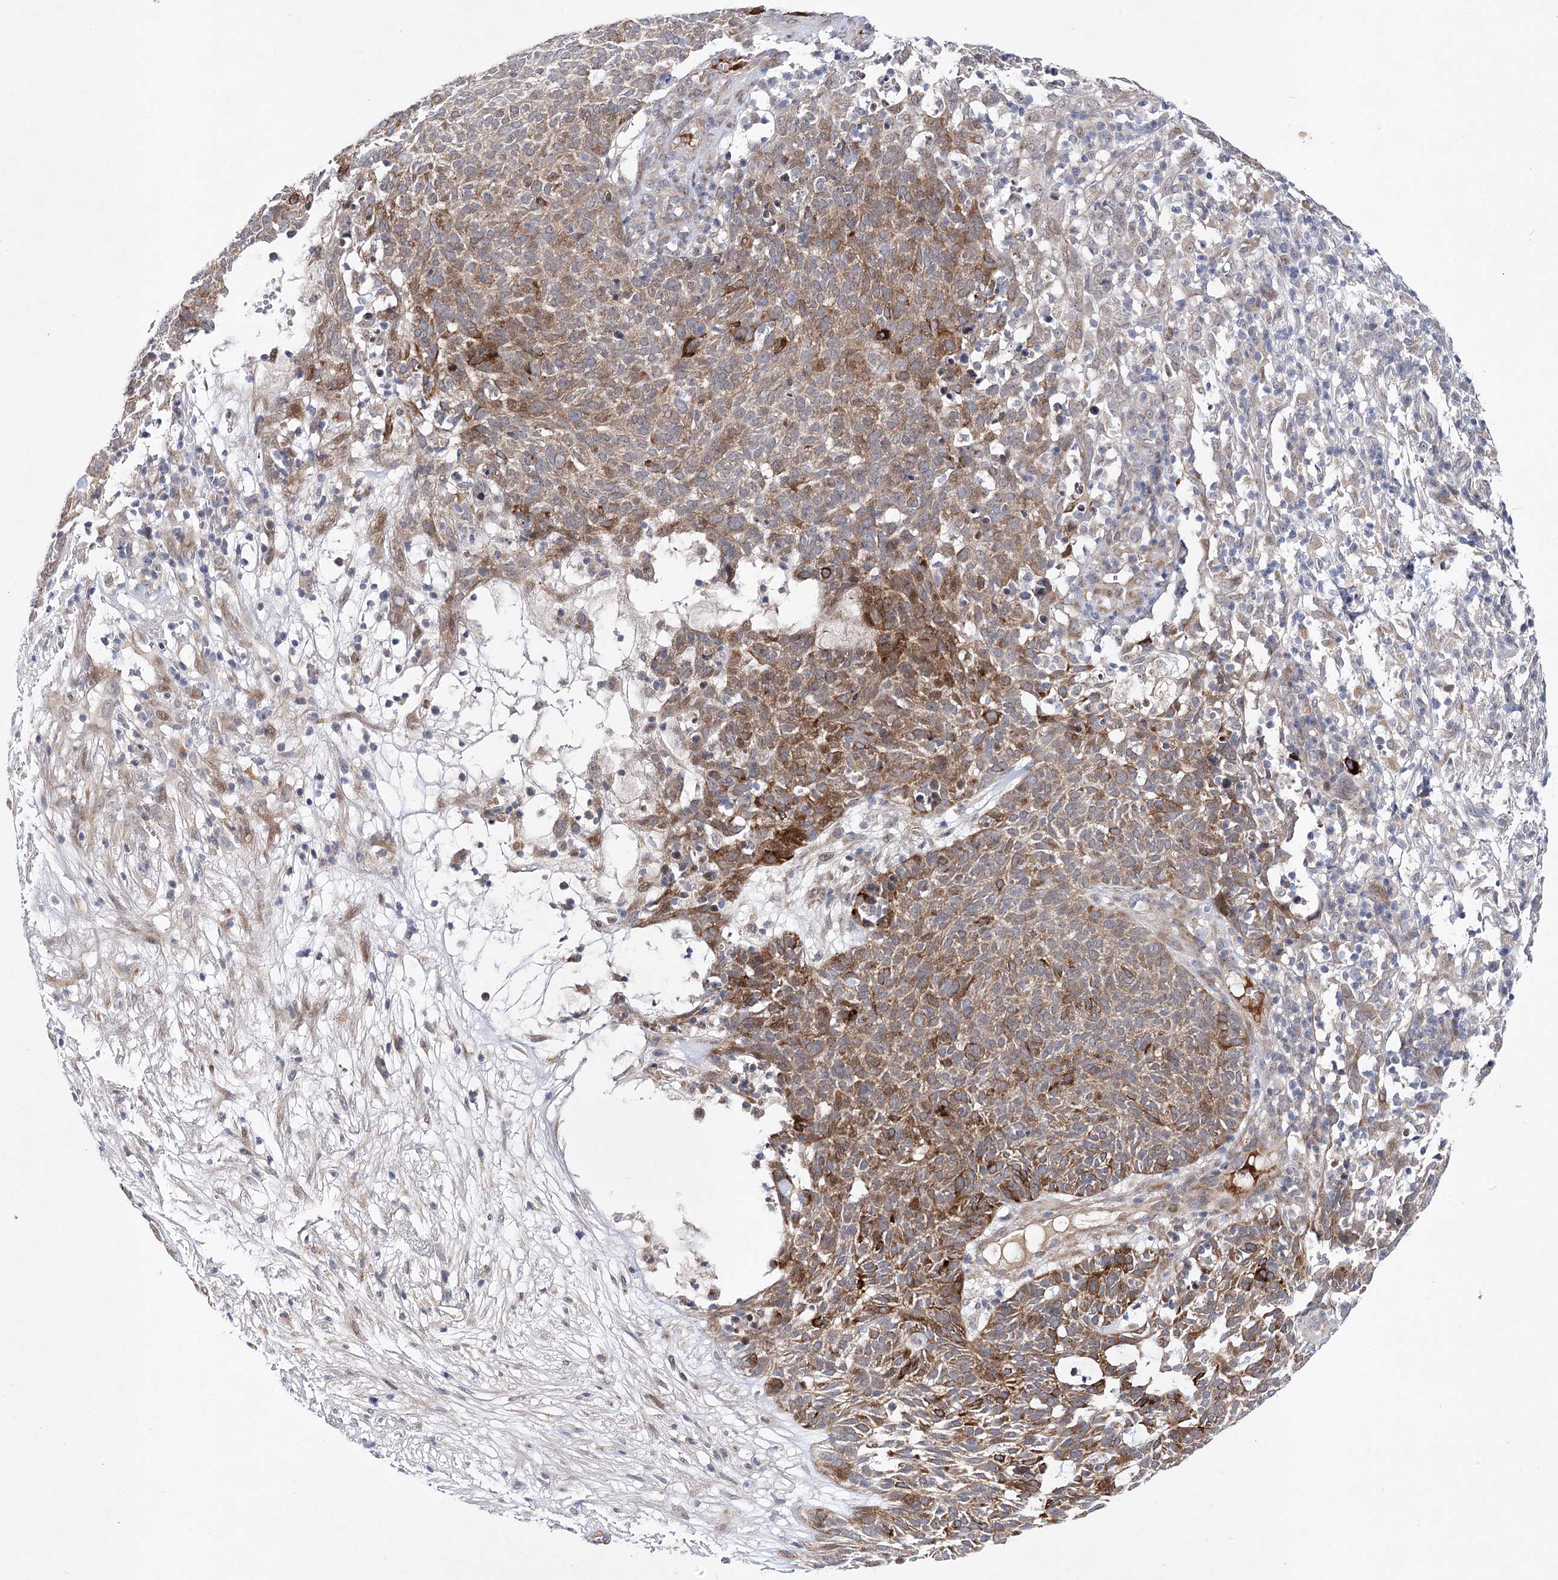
{"staining": {"intensity": "moderate", "quantity": ">75%", "location": "cytoplasmic/membranous"}, "tissue": "skin cancer", "cell_type": "Tumor cells", "image_type": "cancer", "snomed": [{"axis": "morphology", "description": "Squamous cell carcinoma, NOS"}, {"axis": "topography", "description": "Skin"}], "caption": "This image displays IHC staining of squamous cell carcinoma (skin), with medium moderate cytoplasmic/membranous expression in approximately >75% of tumor cells.", "gene": "ARHGAP32", "patient": {"sex": "female", "age": 90}}